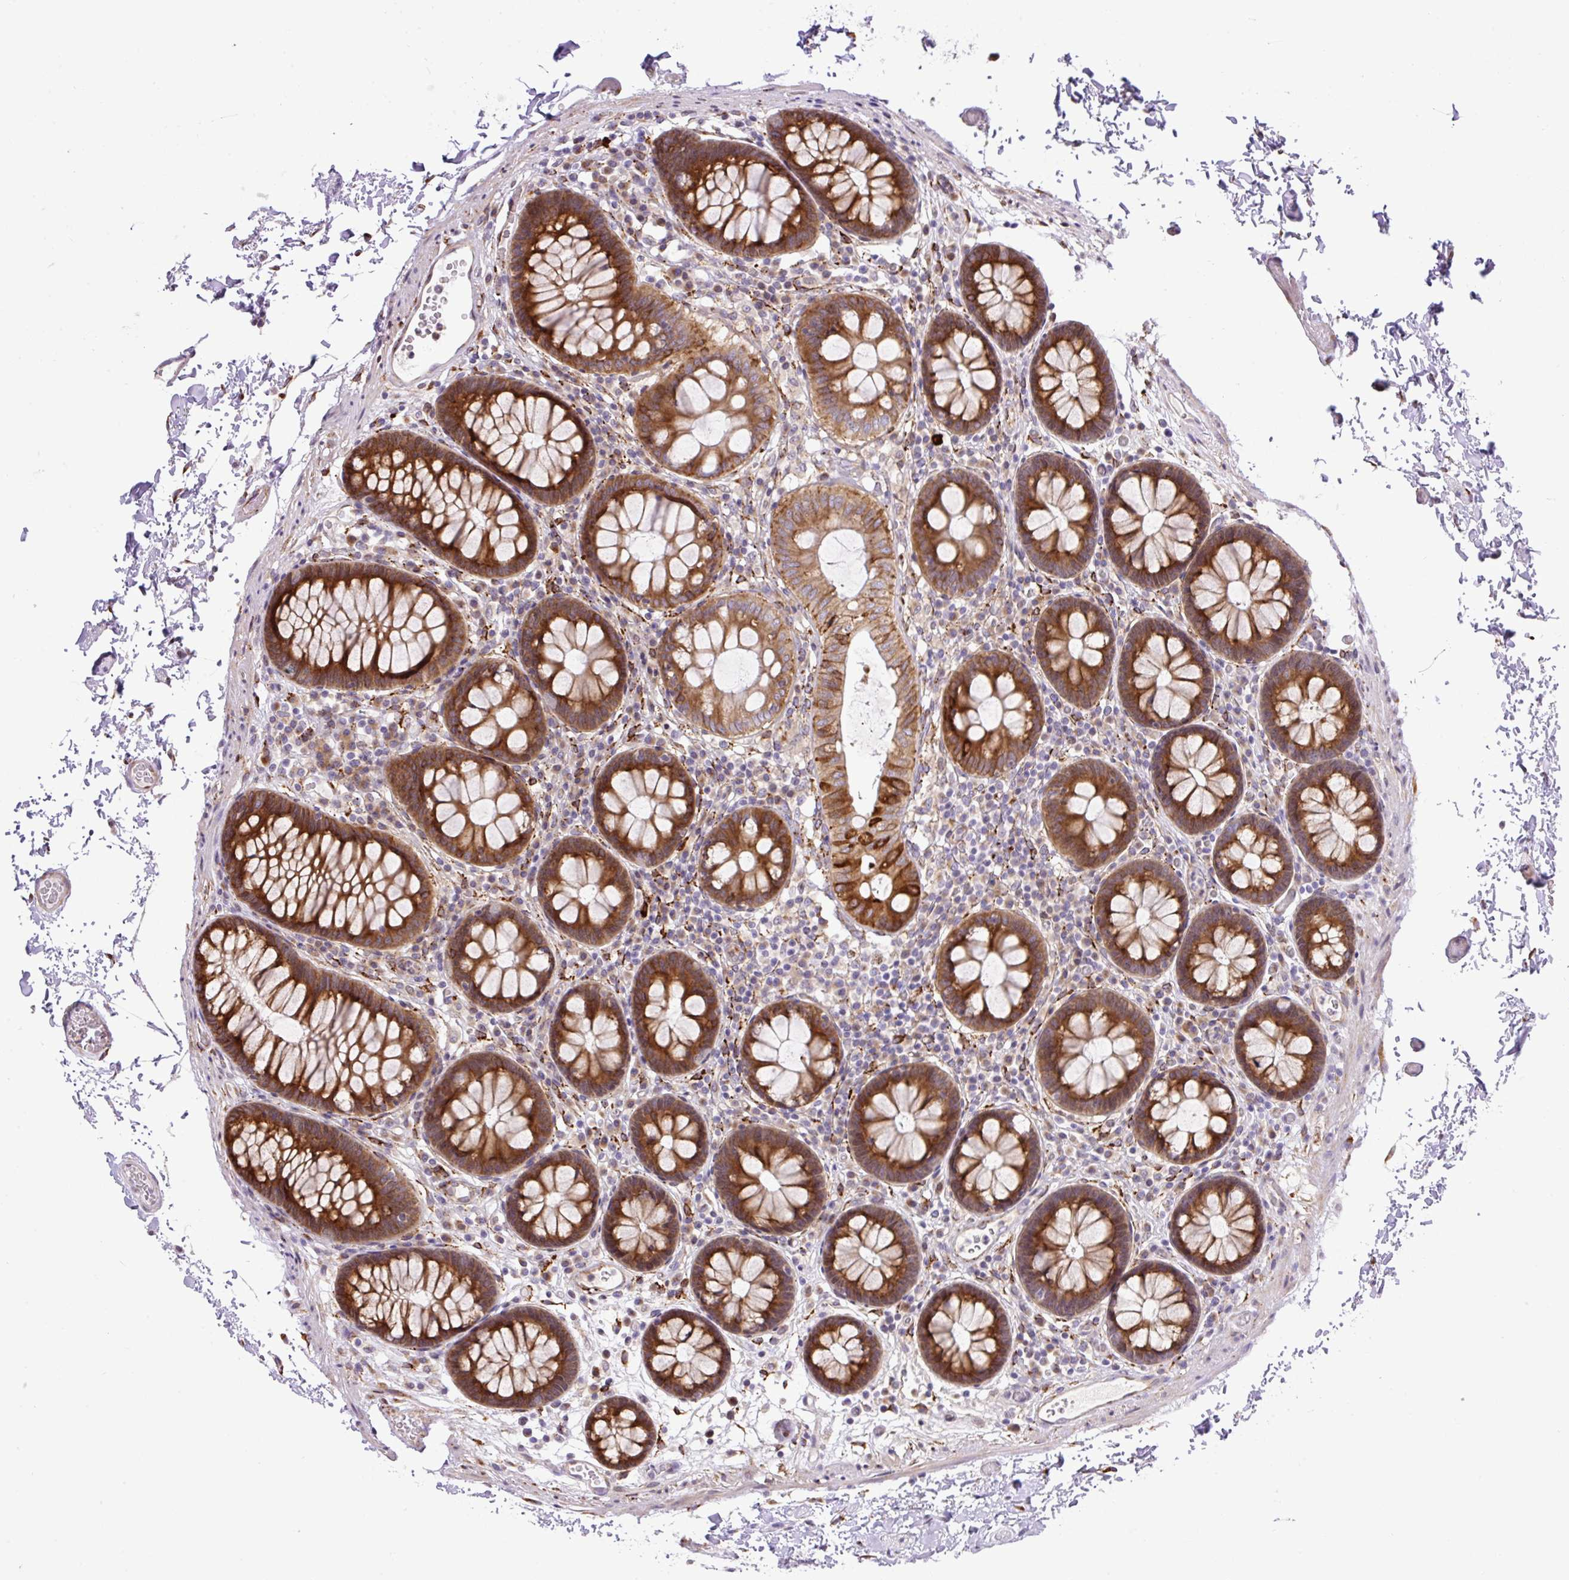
{"staining": {"intensity": "weak", "quantity": "25%-75%", "location": "cytoplasmic/membranous"}, "tissue": "colon", "cell_type": "Endothelial cells", "image_type": "normal", "snomed": [{"axis": "morphology", "description": "Normal tissue, NOS"}, {"axis": "topography", "description": "Colon"}, {"axis": "topography", "description": "Peripheral nerve tissue"}], "caption": "Immunohistochemistry micrograph of normal colon: colon stained using IHC shows low levels of weak protein expression localized specifically in the cytoplasmic/membranous of endothelial cells, appearing as a cytoplasmic/membranous brown color.", "gene": "RAB30", "patient": {"sex": "male", "age": 84}}